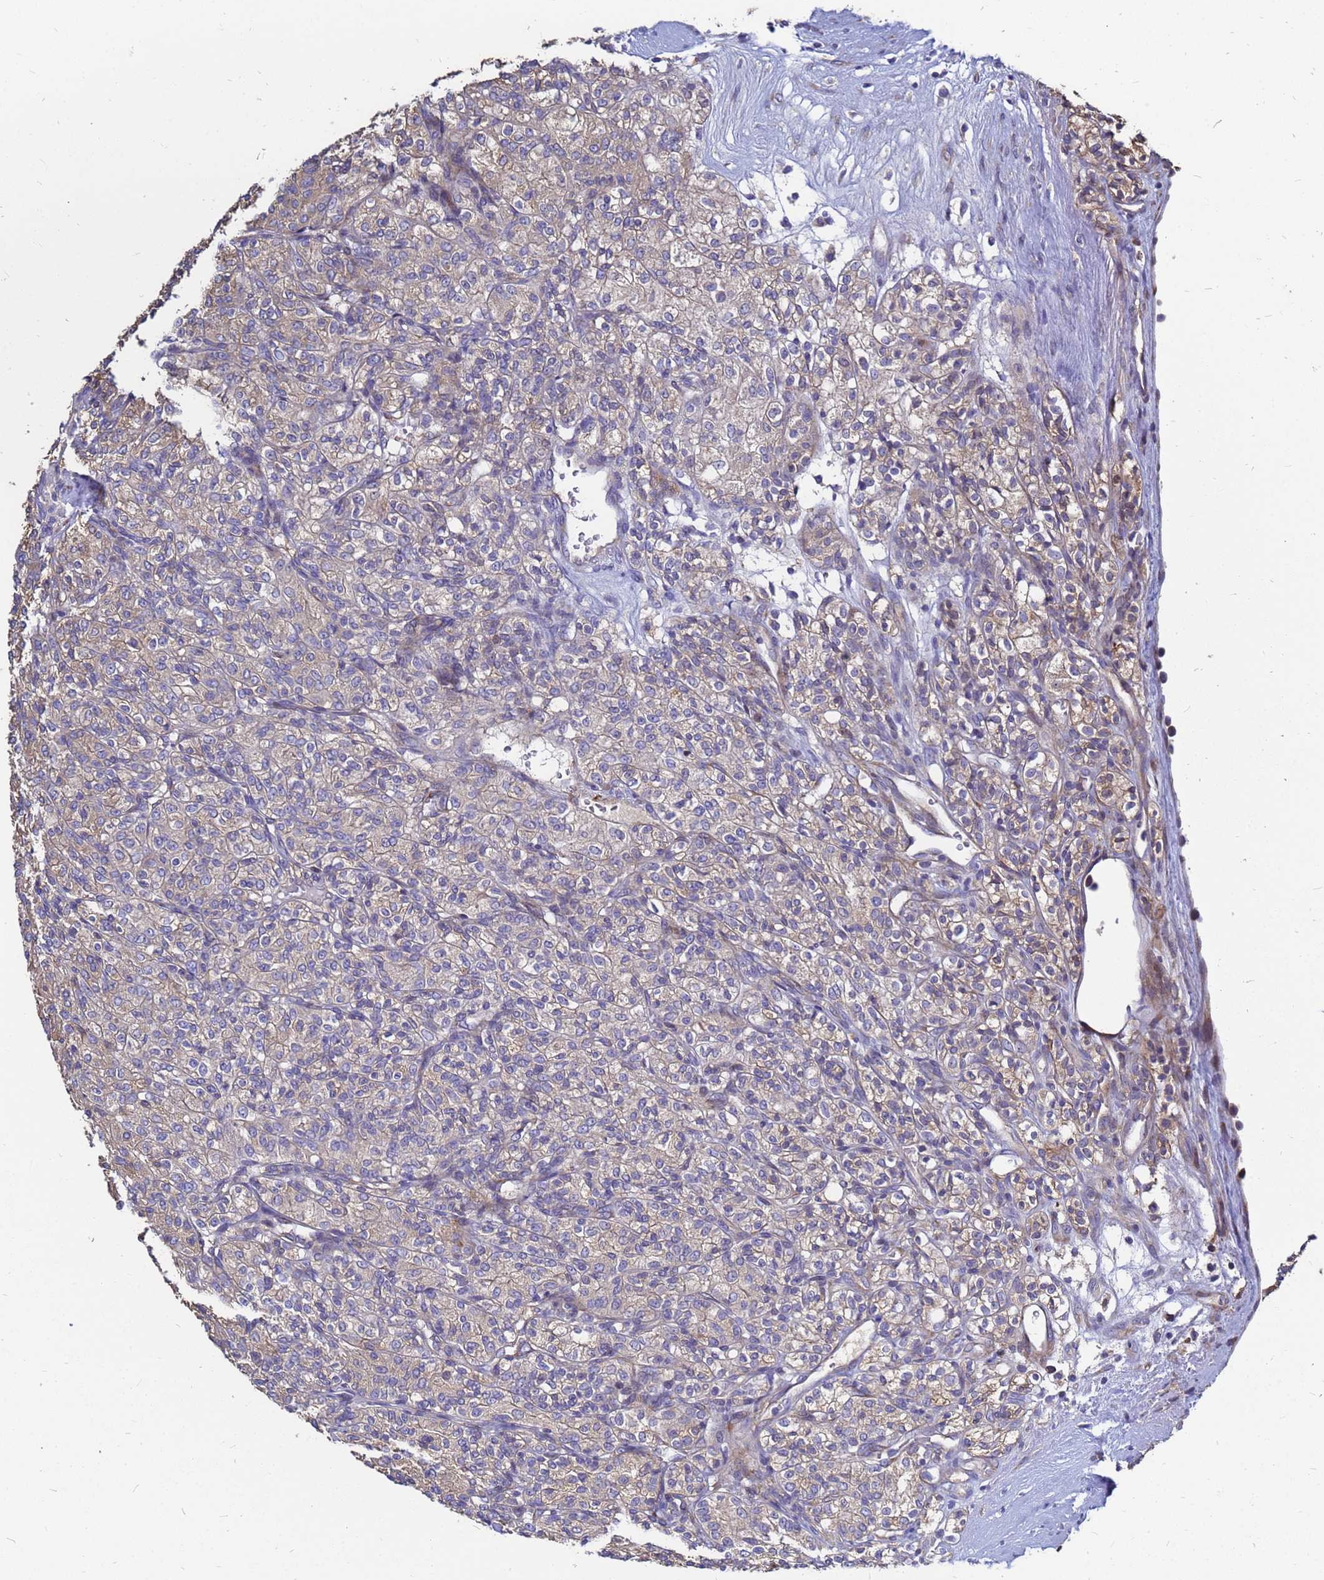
{"staining": {"intensity": "weak", "quantity": "<25%", "location": "cytoplasmic/membranous"}, "tissue": "renal cancer", "cell_type": "Tumor cells", "image_type": "cancer", "snomed": [{"axis": "morphology", "description": "Adenocarcinoma, NOS"}, {"axis": "topography", "description": "Kidney"}], "caption": "Adenocarcinoma (renal) was stained to show a protein in brown. There is no significant staining in tumor cells. (IHC, brightfield microscopy, high magnification).", "gene": "MOB2", "patient": {"sex": "male", "age": 77}}